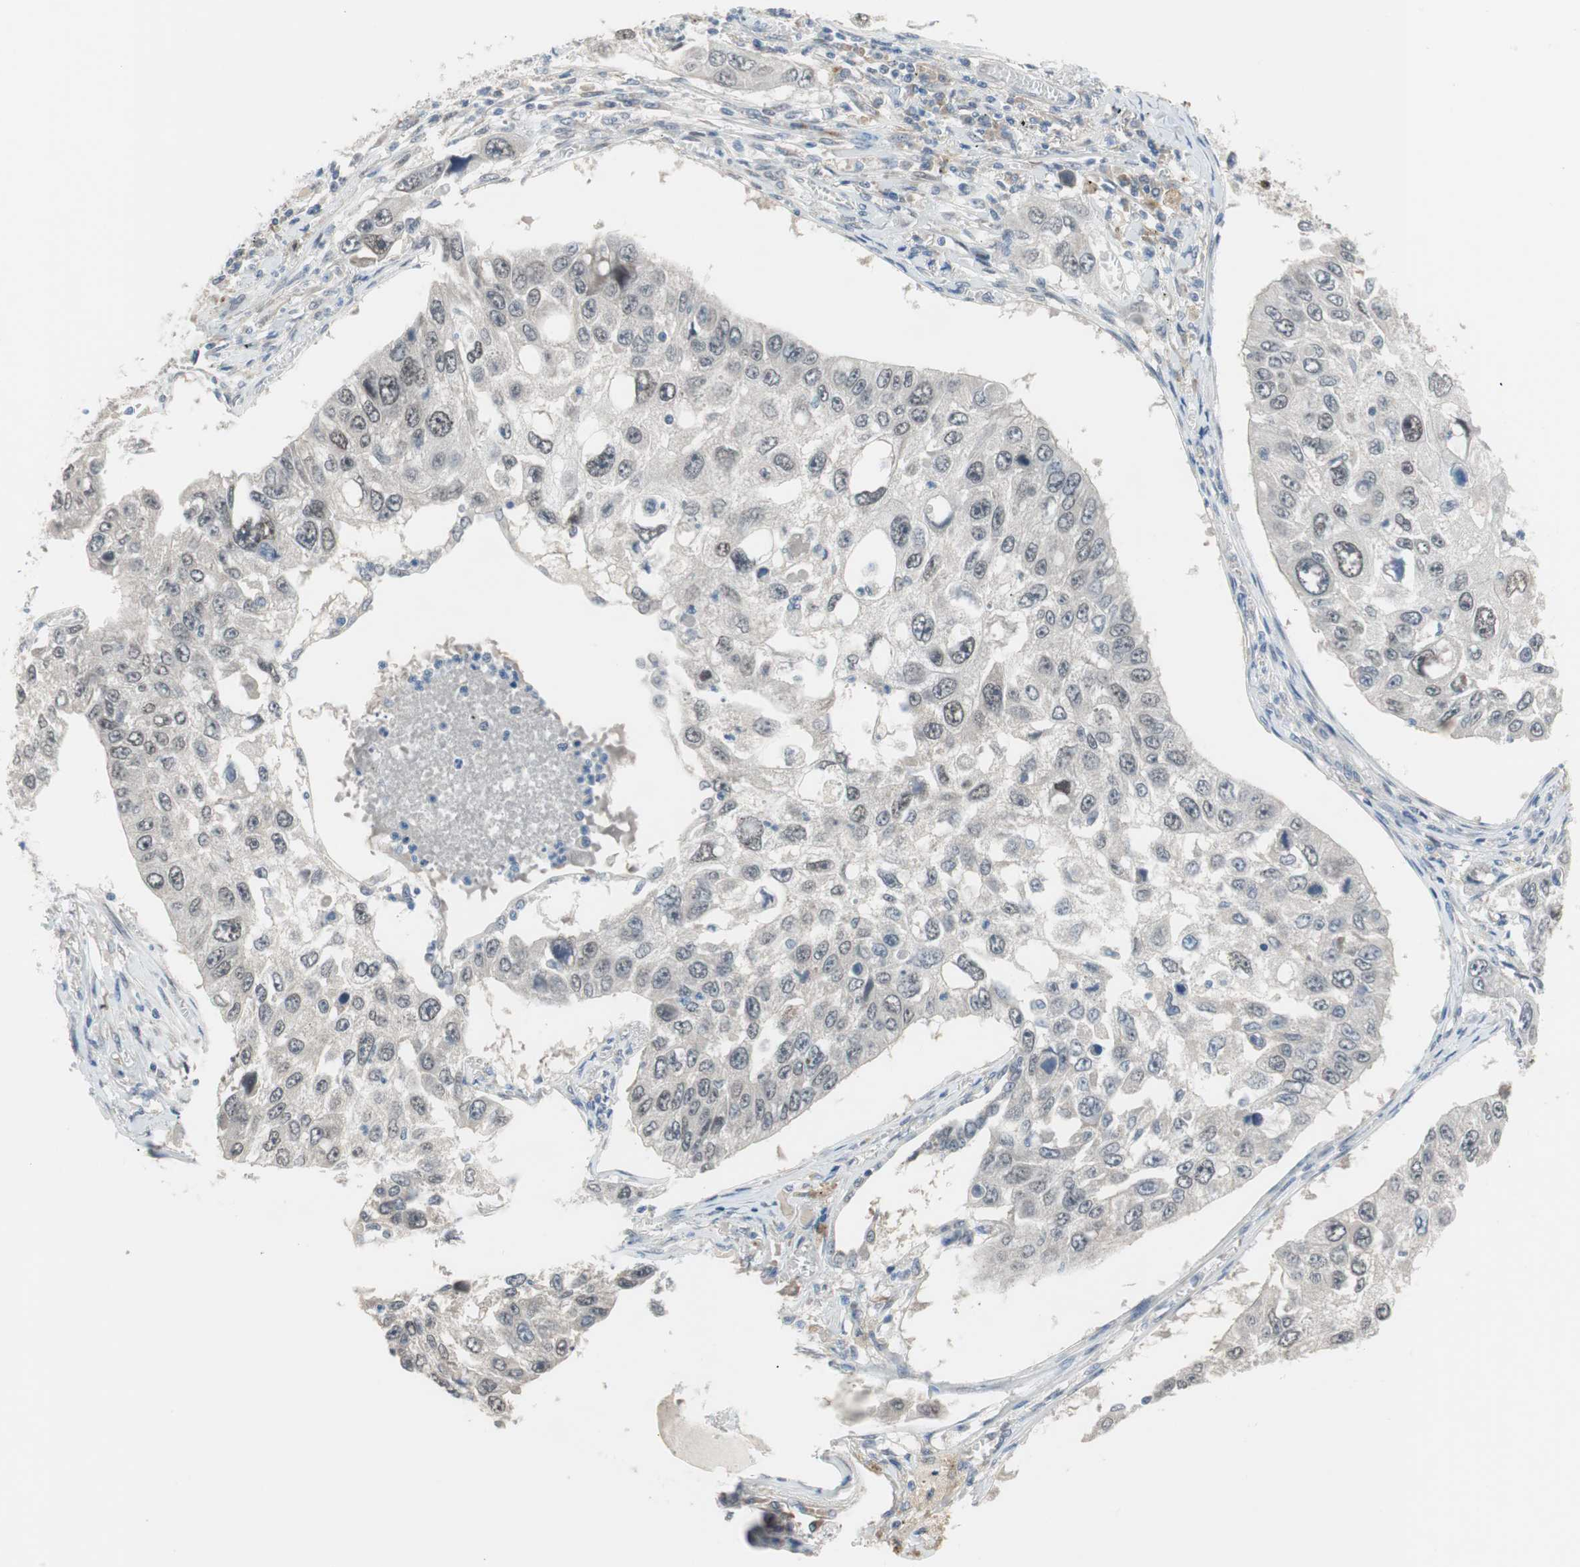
{"staining": {"intensity": "weak", "quantity": "<25%", "location": "nuclear"}, "tissue": "lung cancer", "cell_type": "Tumor cells", "image_type": "cancer", "snomed": [{"axis": "morphology", "description": "Squamous cell carcinoma, NOS"}, {"axis": "topography", "description": "Lung"}], "caption": "Immunohistochemistry (IHC) of lung cancer (squamous cell carcinoma) shows no expression in tumor cells.", "gene": "GRHL1", "patient": {"sex": "male", "age": 71}}